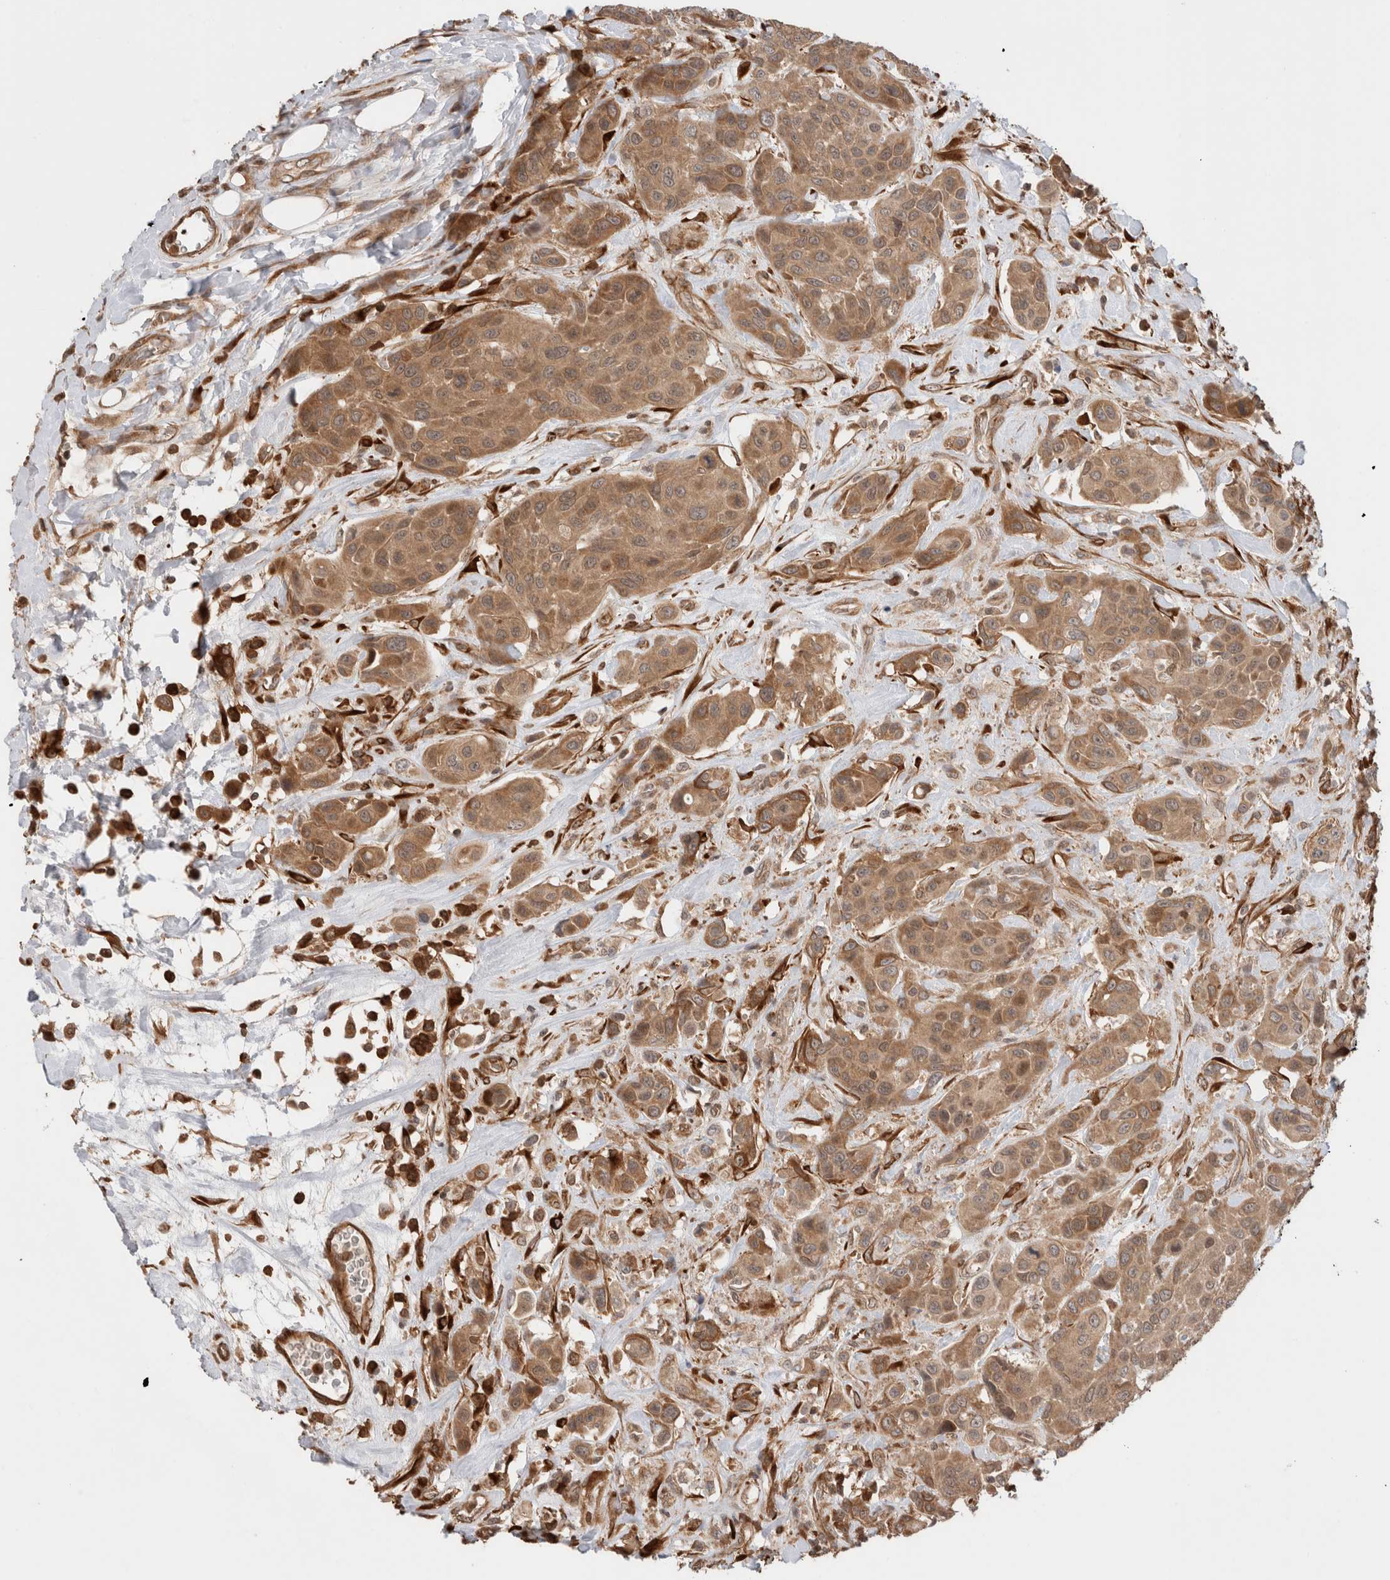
{"staining": {"intensity": "moderate", "quantity": ">75%", "location": "cytoplasmic/membranous"}, "tissue": "urothelial cancer", "cell_type": "Tumor cells", "image_type": "cancer", "snomed": [{"axis": "morphology", "description": "Urothelial carcinoma, High grade"}, {"axis": "topography", "description": "Urinary bladder"}], "caption": "Immunohistochemical staining of human high-grade urothelial carcinoma exhibits medium levels of moderate cytoplasmic/membranous positivity in about >75% of tumor cells. The staining was performed using DAB, with brown indicating positive protein expression. Nuclei are stained blue with hematoxylin.", "gene": "ZNF649", "patient": {"sex": "male", "age": 50}}